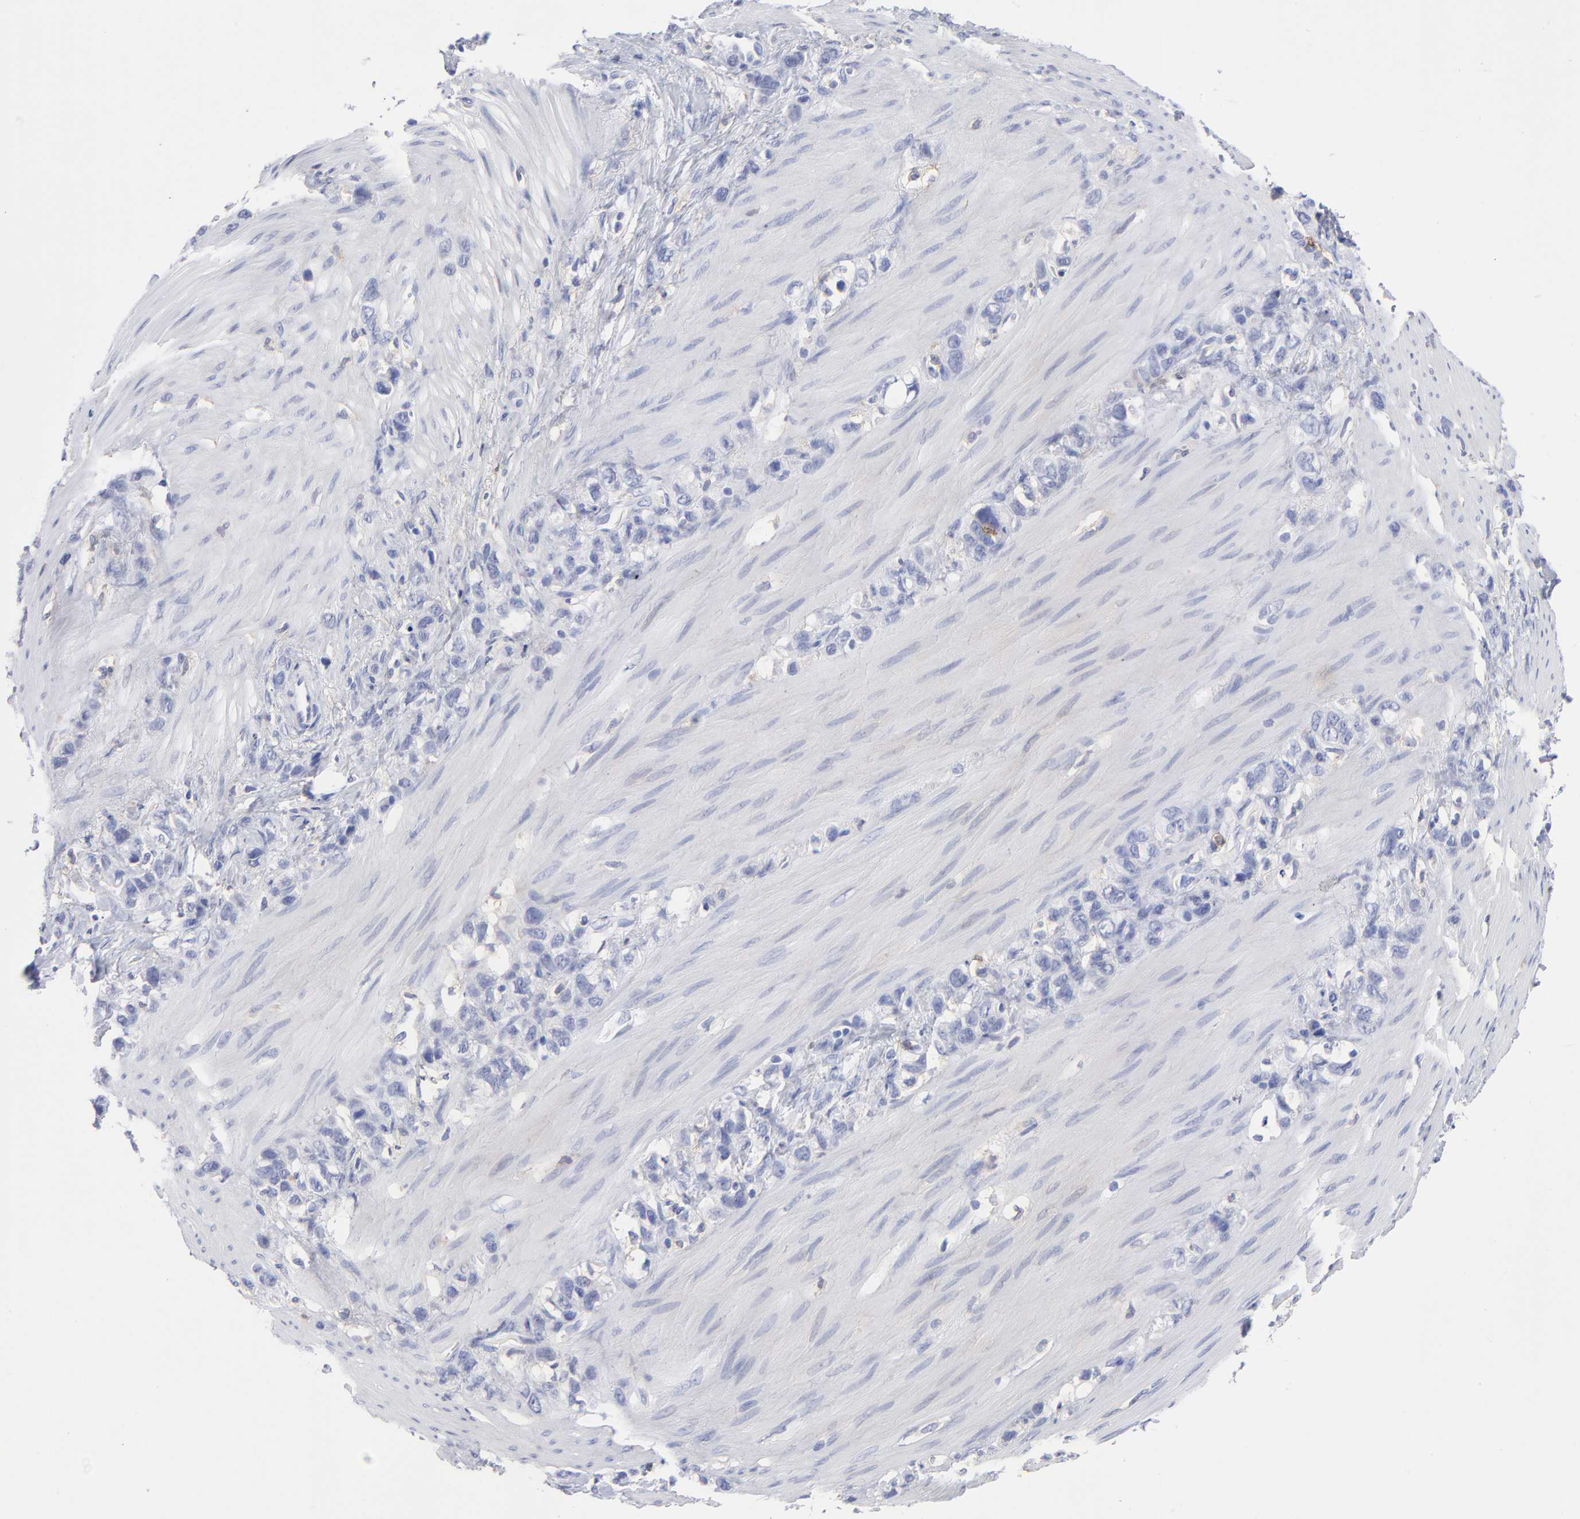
{"staining": {"intensity": "negative", "quantity": "none", "location": "none"}, "tissue": "stomach cancer", "cell_type": "Tumor cells", "image_type": "cancer", "snomed": [{"axis": "morphology", "description": "Normal tissue, NOS"}, {"axis": "morphology", "description": "Adenocarcinoma, NOS"}, {"axis": "morphology", "description": "Adenocarcinoma, High grade"}, {"axis": "topography", "description": "Stomach, upper"}, {"axis": "topography", "description": "Stomach"}], "caption": "Tumor cells show no significant staining in stomach cancer. (IHC, brightfield microscopy, high magnification).", "gene": "LAT2", "patient": {"sex": "female", "age": 65}}